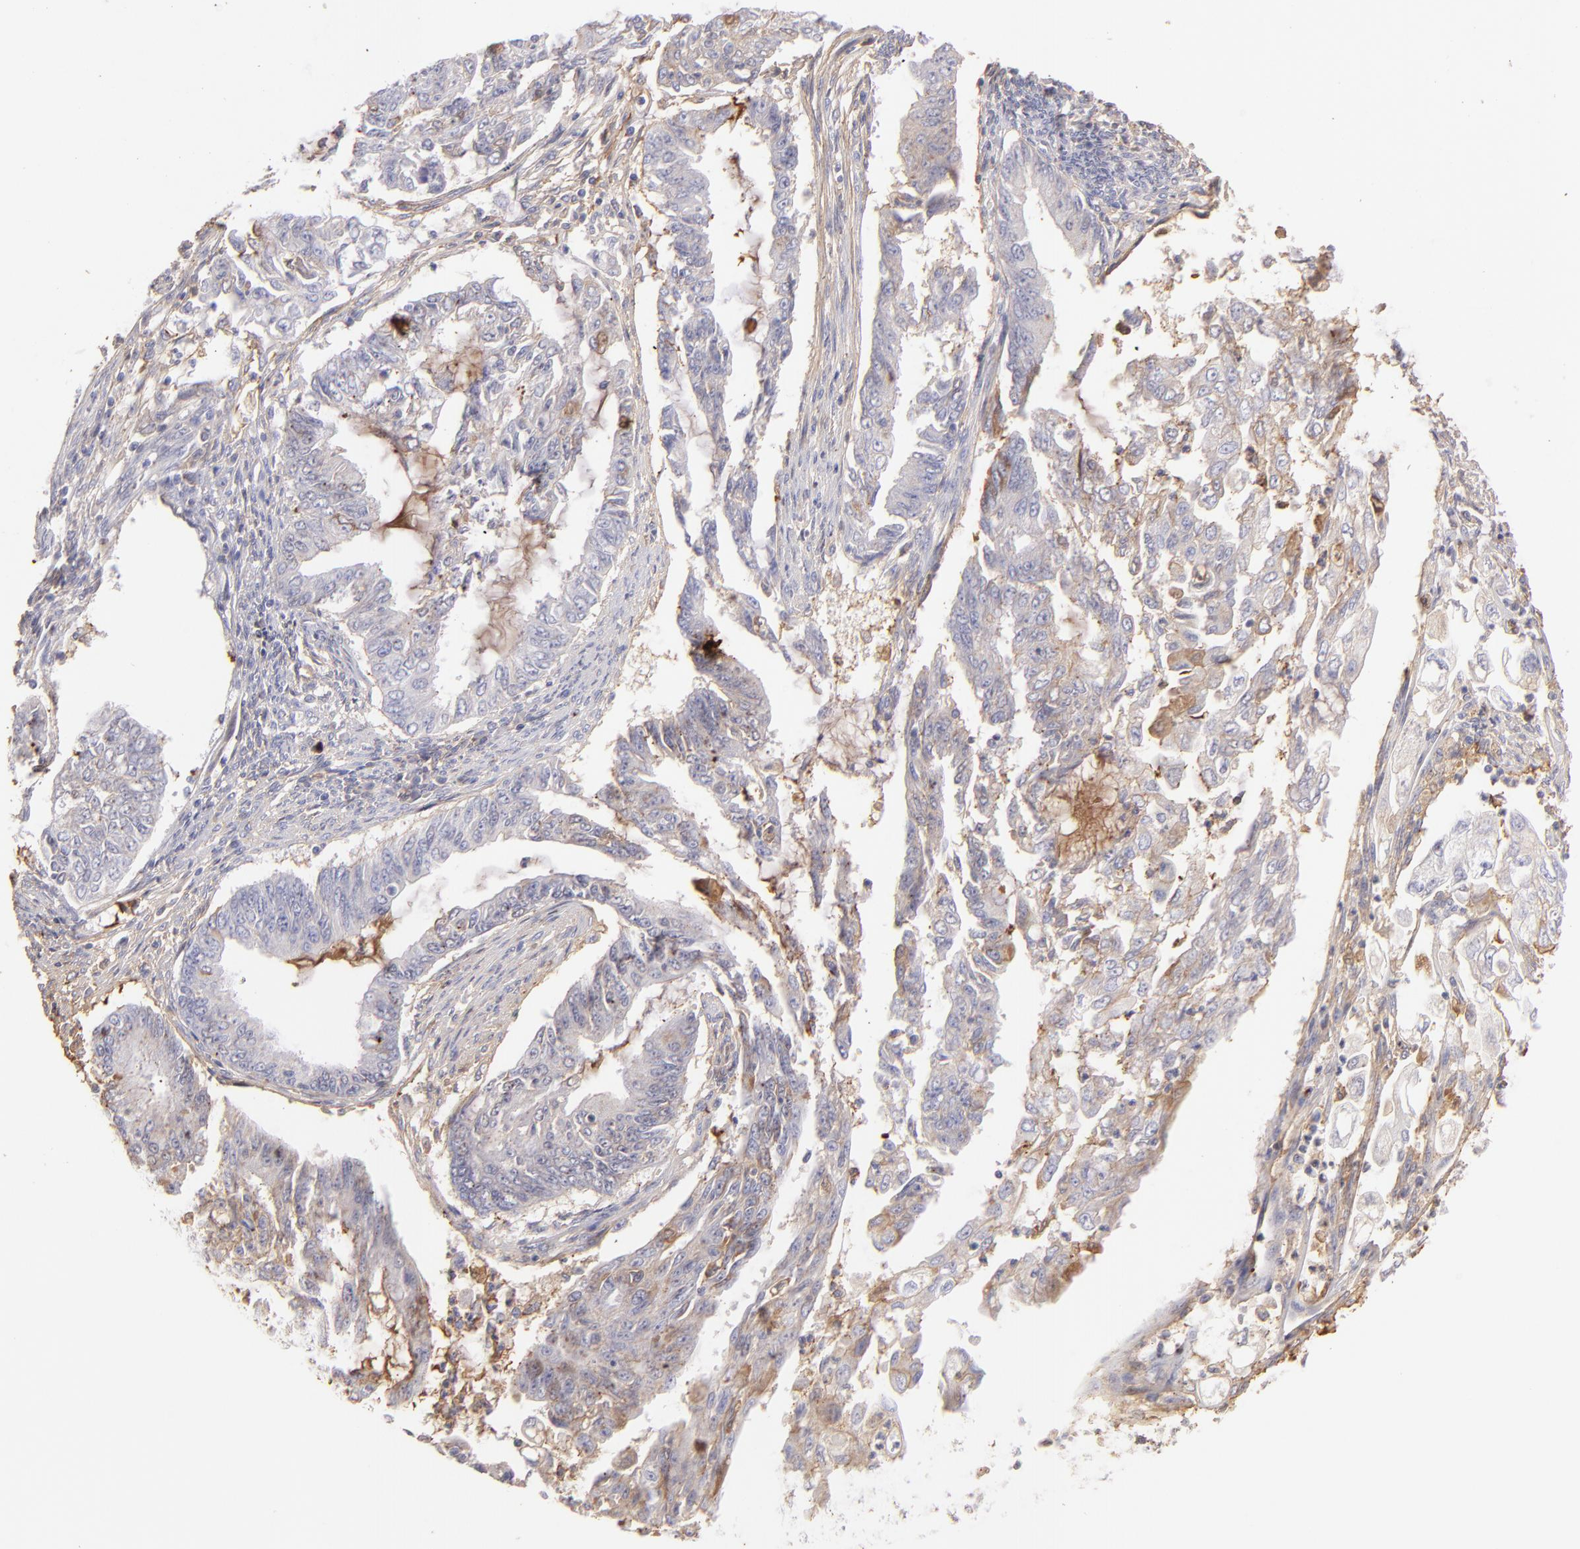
{"staining": {"intensity": "weak", "quantity": "25%-75%", "location": "cytoplasmic/membranous"}, "tissue": "endometrial cancer", "cell_type": "Tumor cells", "image_type": "cancer", "snomed": [{"axis": "morphology", "description": "Adenocarcinoma, NOS"}, {"axis": "topography", "description": "Endometrium"}], "caption": "Adenocarcinoma (endometrial) stained for a protein exhibits weak cytoplasmic/membranous positivity in tumor cells.", "gene": "FGB", "patient": {"sex": "female", "age": 75}}